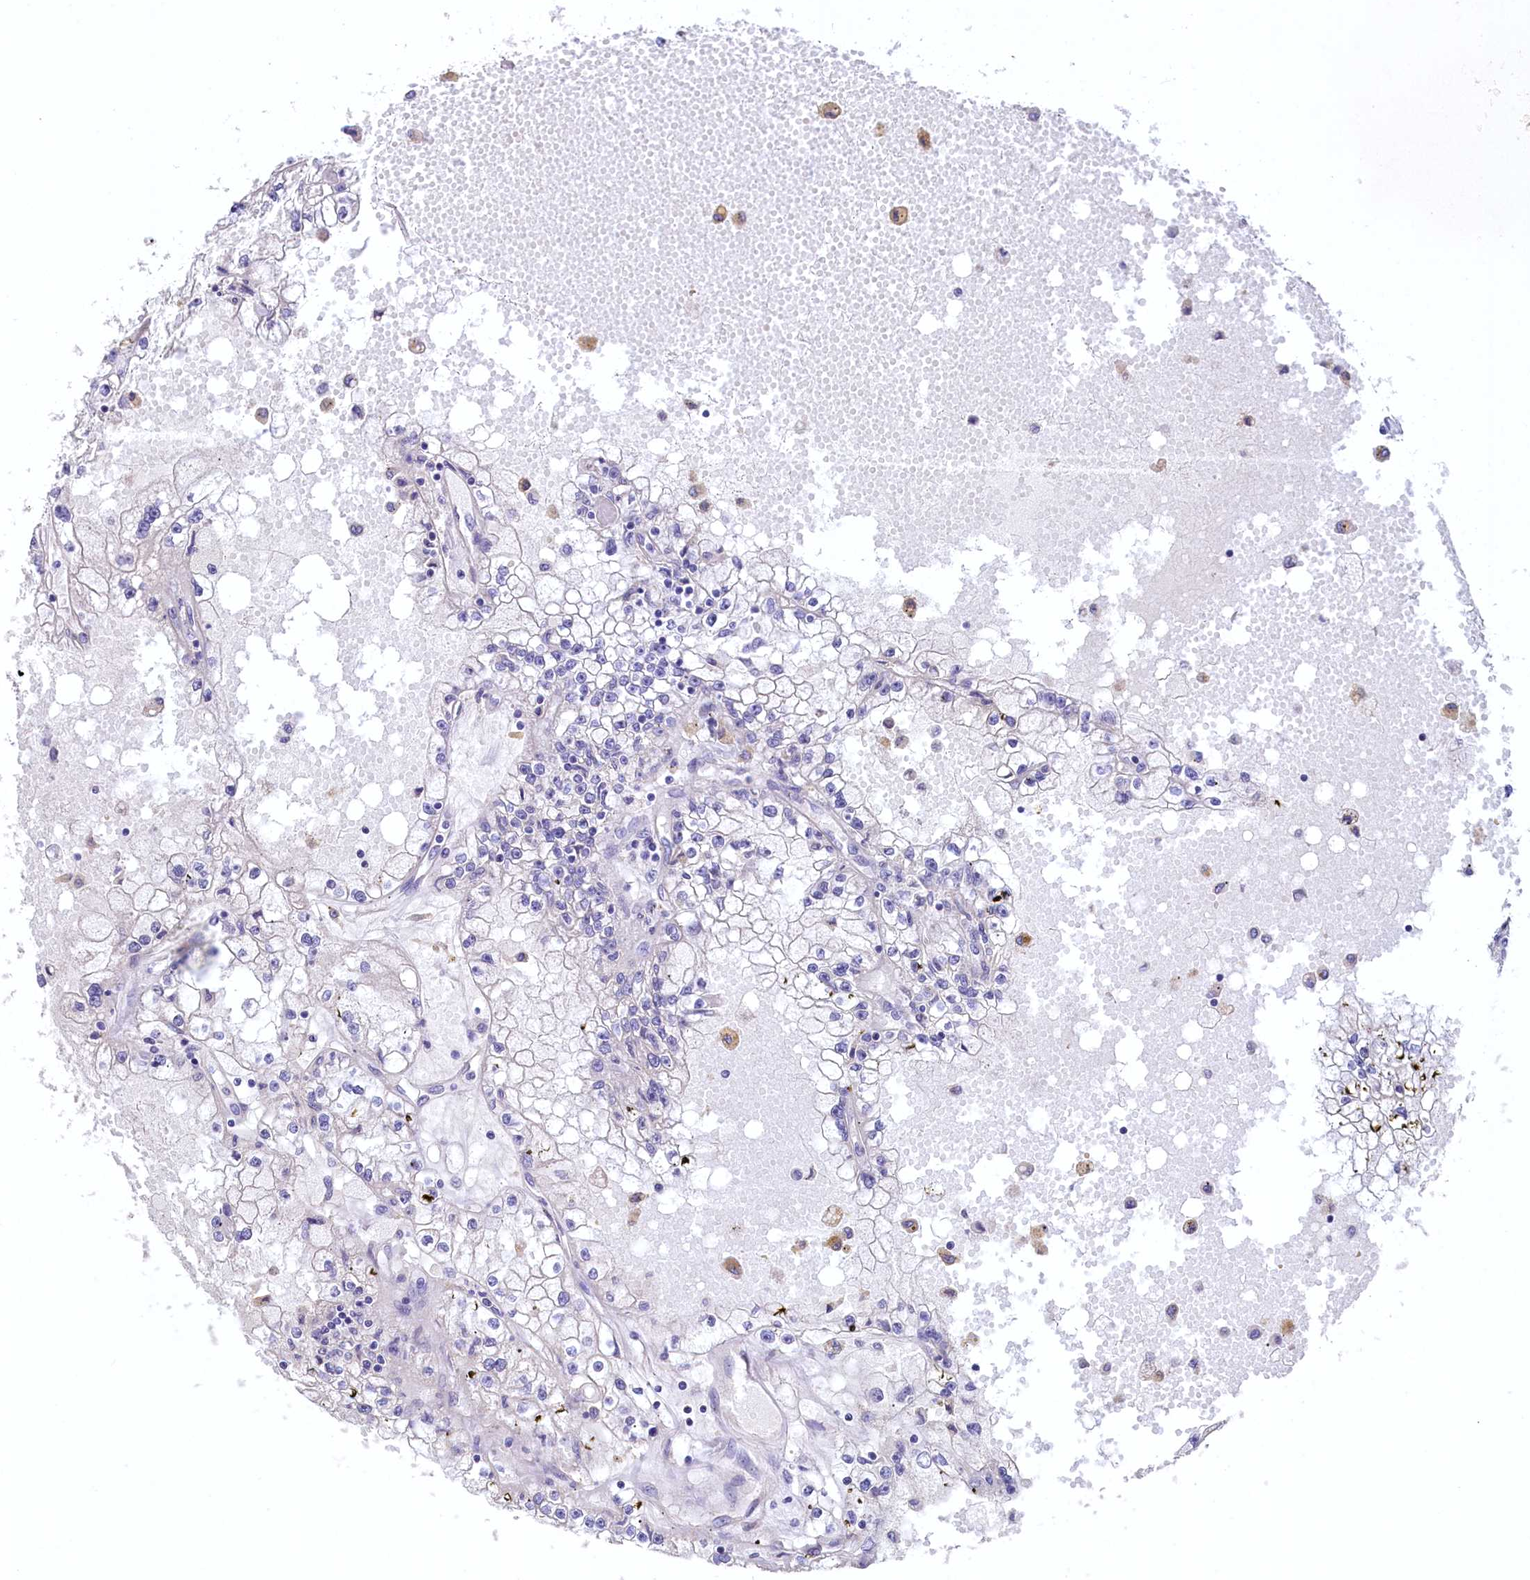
{"staining": {"intensity": "negative", "quantity": "none", "location": "none"}, "tissue": "renal cancer", "cell_type": "Tumor cells", "image_type": "cancer", "snomed": [{"axis": "morphology", "description": "Adenocarcinoma, NOS"}, {"axis": "topography", "description": "Kidney"}], "caption": "Immunohistochemistry (IHC) histopathology image of neoplastic tissue: human adenocarcinoma (renal) stained with DAB shows no significant protein expression in tumor cells.", "gene": "ZSWIM4", "patient": {"sex": "male", "age": 56}}